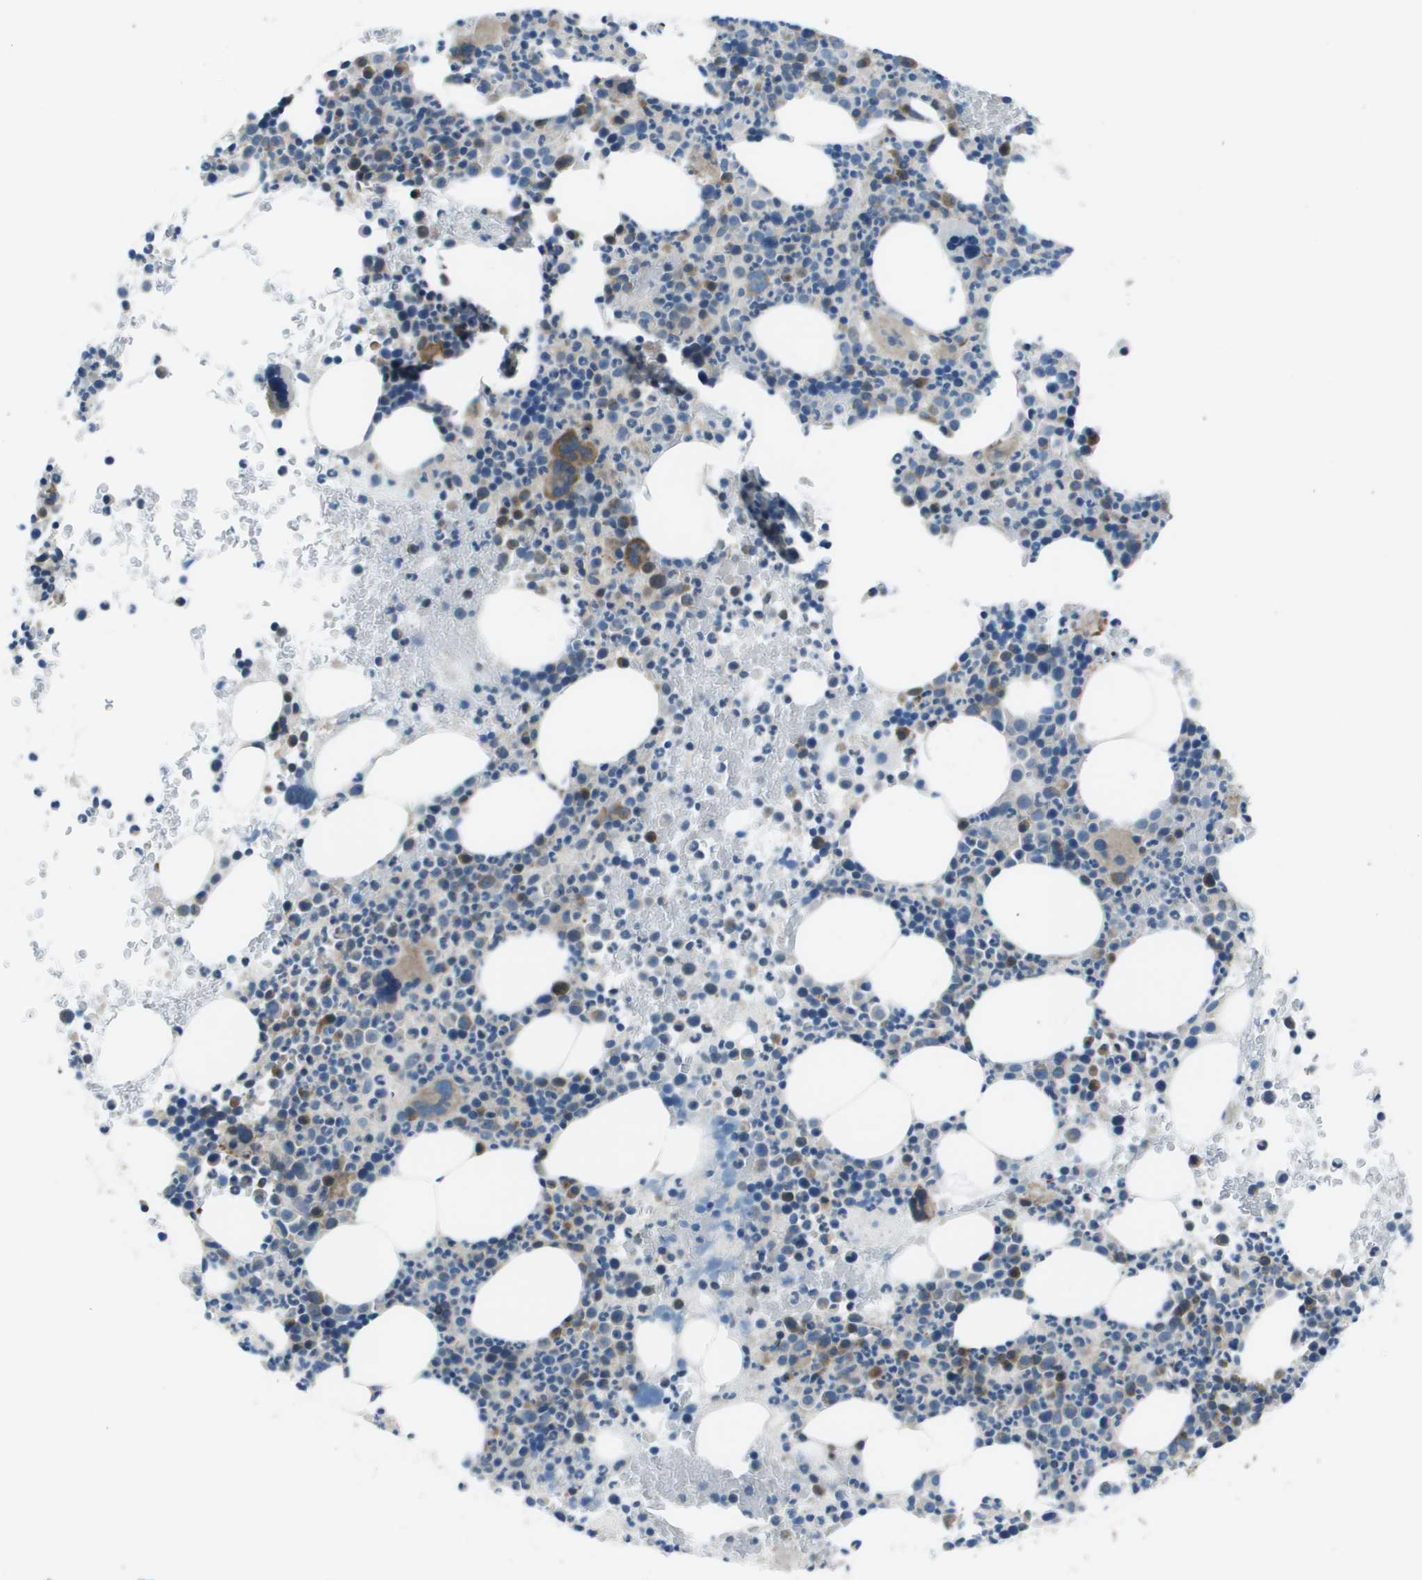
{"staining": {"intensity": "moderate", "quantity": "<25%", "location": "cytoplasmic/membranous"}, "tissue": "bone marrow", "cell_type": "Hematopoietic cells", "image_type": "normal", "snomed": [{"axis": "morphology", "description": "Normal tissue, NOS"}, {"axis": "morphology", "description": "Inflammation, NOS"}, {"axis": "topography", "description": "Bone marrow"}], "caption": "DAB immunohistochemical staining of normal human bone marrow shows moderate cytoplasmic/membranous protein staining in about <25% of hematopoietic cells.", "gene": "STIP1", "patient": {"sex": "male", "age": 73}}